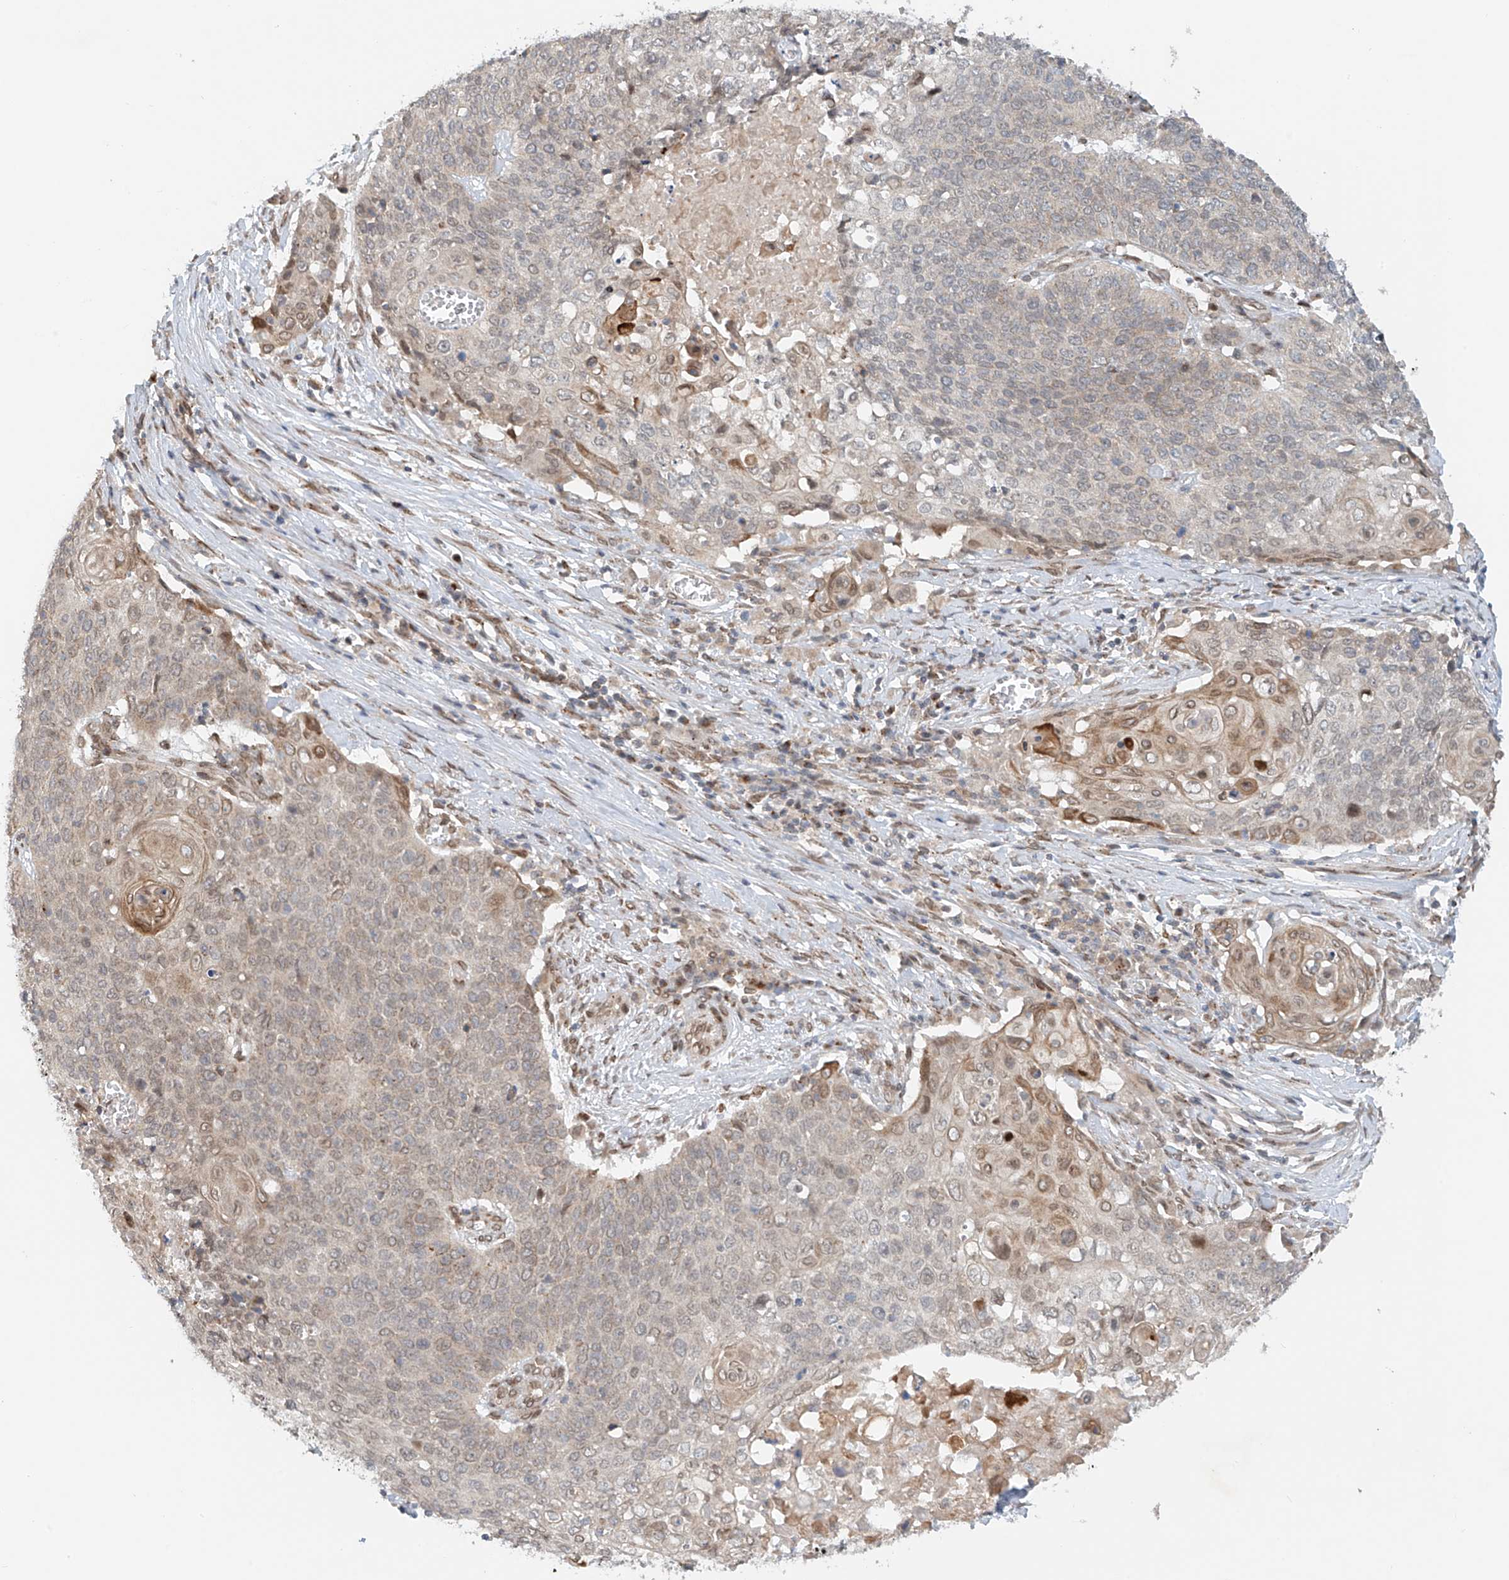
{"staining": {"intensity": "moderate", "quantity": "<25%", "location": "cytoplasmic/membranous"}, "tissue": "cervical cancer", "cell_type": "Tumor cells", "image_type": "cancer", "snomed": [{"axis": "morphology", "description": "Squamous cell carcinoma, NOS"}, {"axis": "topography", "description": "Cervix"}], "caption": "About <25% of tumor cells in squamous cell carcinoma (cervical) exhibit moderate cytoplasmic/membranous protein positivity as visualized by brown immunohistochemical staining.", "gene": "STARD9", "patient": {"sex": "female", "age": 39}}